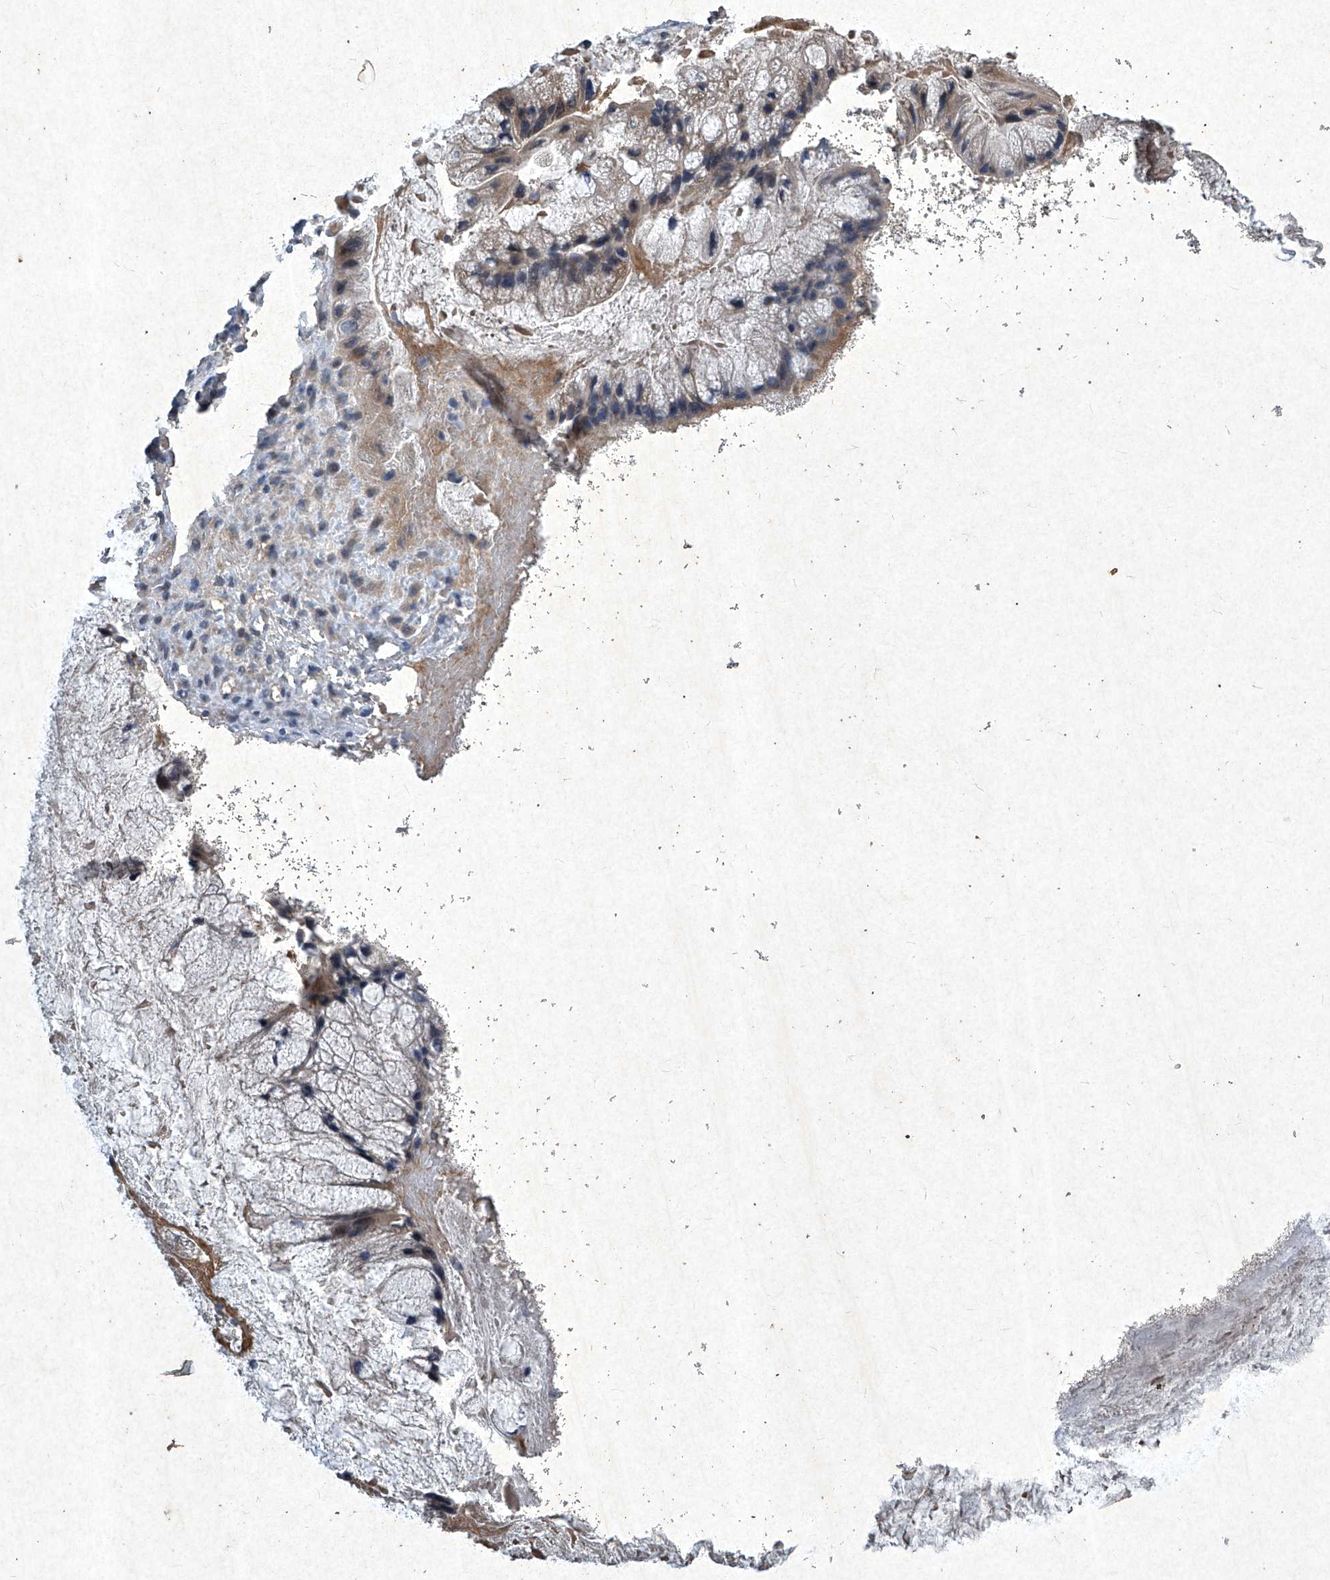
{"staining": {"intensity": "moderate", "quantity": "25%-75%", "location": "cytoplasmic/membranous"}, "tissue": "ovarian cancer", "cell_type": "Tumor cells", "image_type": "cancer", "snomed": [{"axis": "morphology", "description": "Cystadenocarcinoma, mucinous, NOS"}, {"axis": "topography", "description": "Ovary"}], "caption": "Protein expression analysis of ovarian cancer reveals moderate cytoplasmic/membranous positivity in approximately 25%-75% of tumor cells.", "gene": "MED16", "patient": {"sex": "female", "age": 37}}